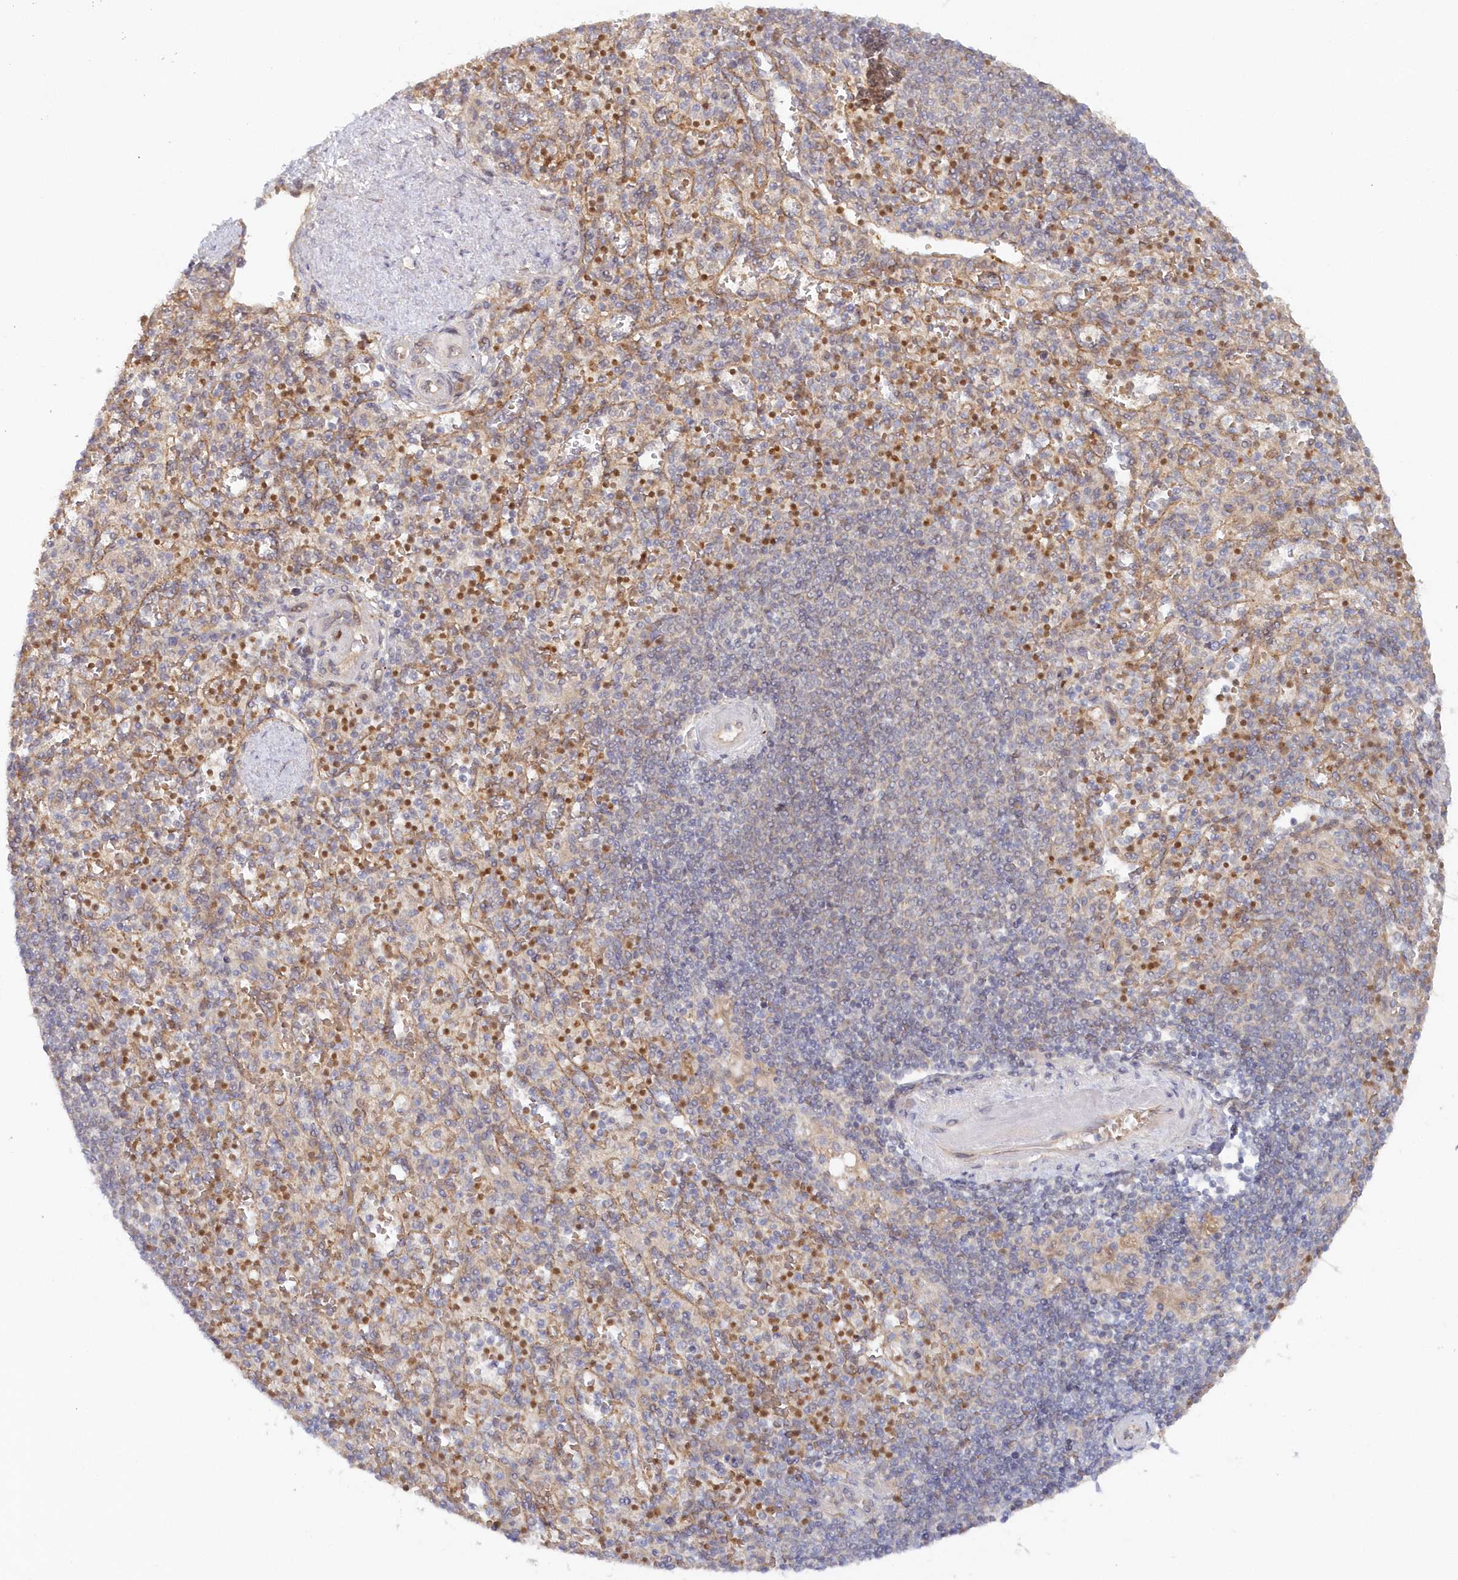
{"staining": {"intensity": "moderate", "quantity": "<25%", "location": "cytoplasmic/membranous,nuclear"}, "tissue": "spleen", "cell_type": "Cells in red pulp", "image_type": "normal", "snomed": [{"axis": "morphology", "description": "Normal tissue, NOS"}, {"axis": "topography", "description": "Spleen"}], "caption": "Spleen stained with DAB (3,3'-diaminobenzidine) immunohistochemistry (IHC) shows low levels of moderate cytoplasmic/membranous,nuclear expression in about <25% of cells in red pulp. (DAB IHC with brightfield microscopy, high magnification).", "gene": "GBE1", "patient": {"sex": "female", "age": 74}}